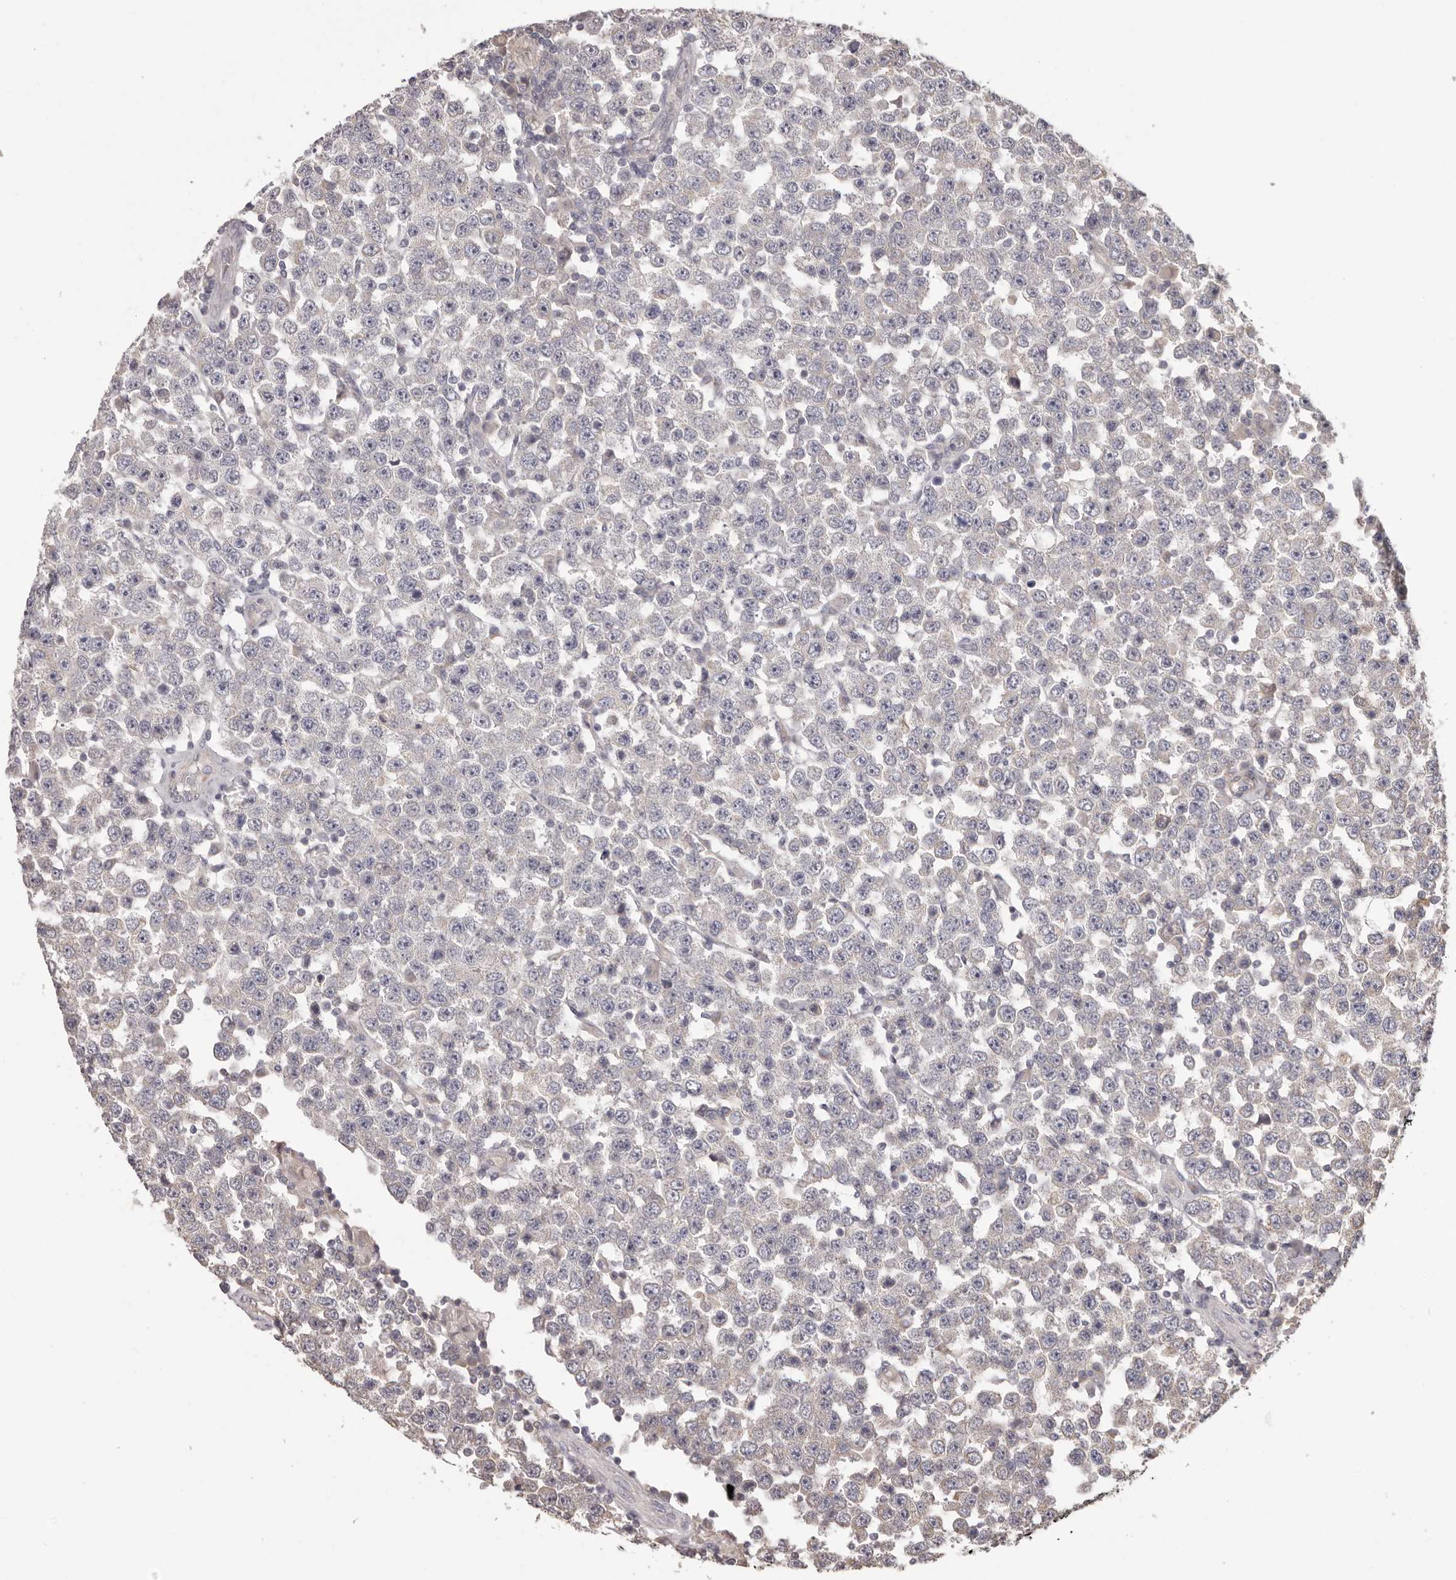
{"staining": {"intensity": "negative", "quantity": "none", "location": "none"}, "tissue": "testis cancer", "cell_type": "Tumor cells", "image_type": "cancer", "snomed": [{"axis": "morphology", "description": "Seminoma, NOS"}, {"axis": "topography", "description": "Testis"}], "caption": "High magnification brightfield microscopy of testis cancer (seminoma) stained with DAB (brown) and counterstained with hematoxylin (blue): tumor cells show no significant positivity.", "gene": "HRH1", "patient": {"sex": "male", "age": 28}}